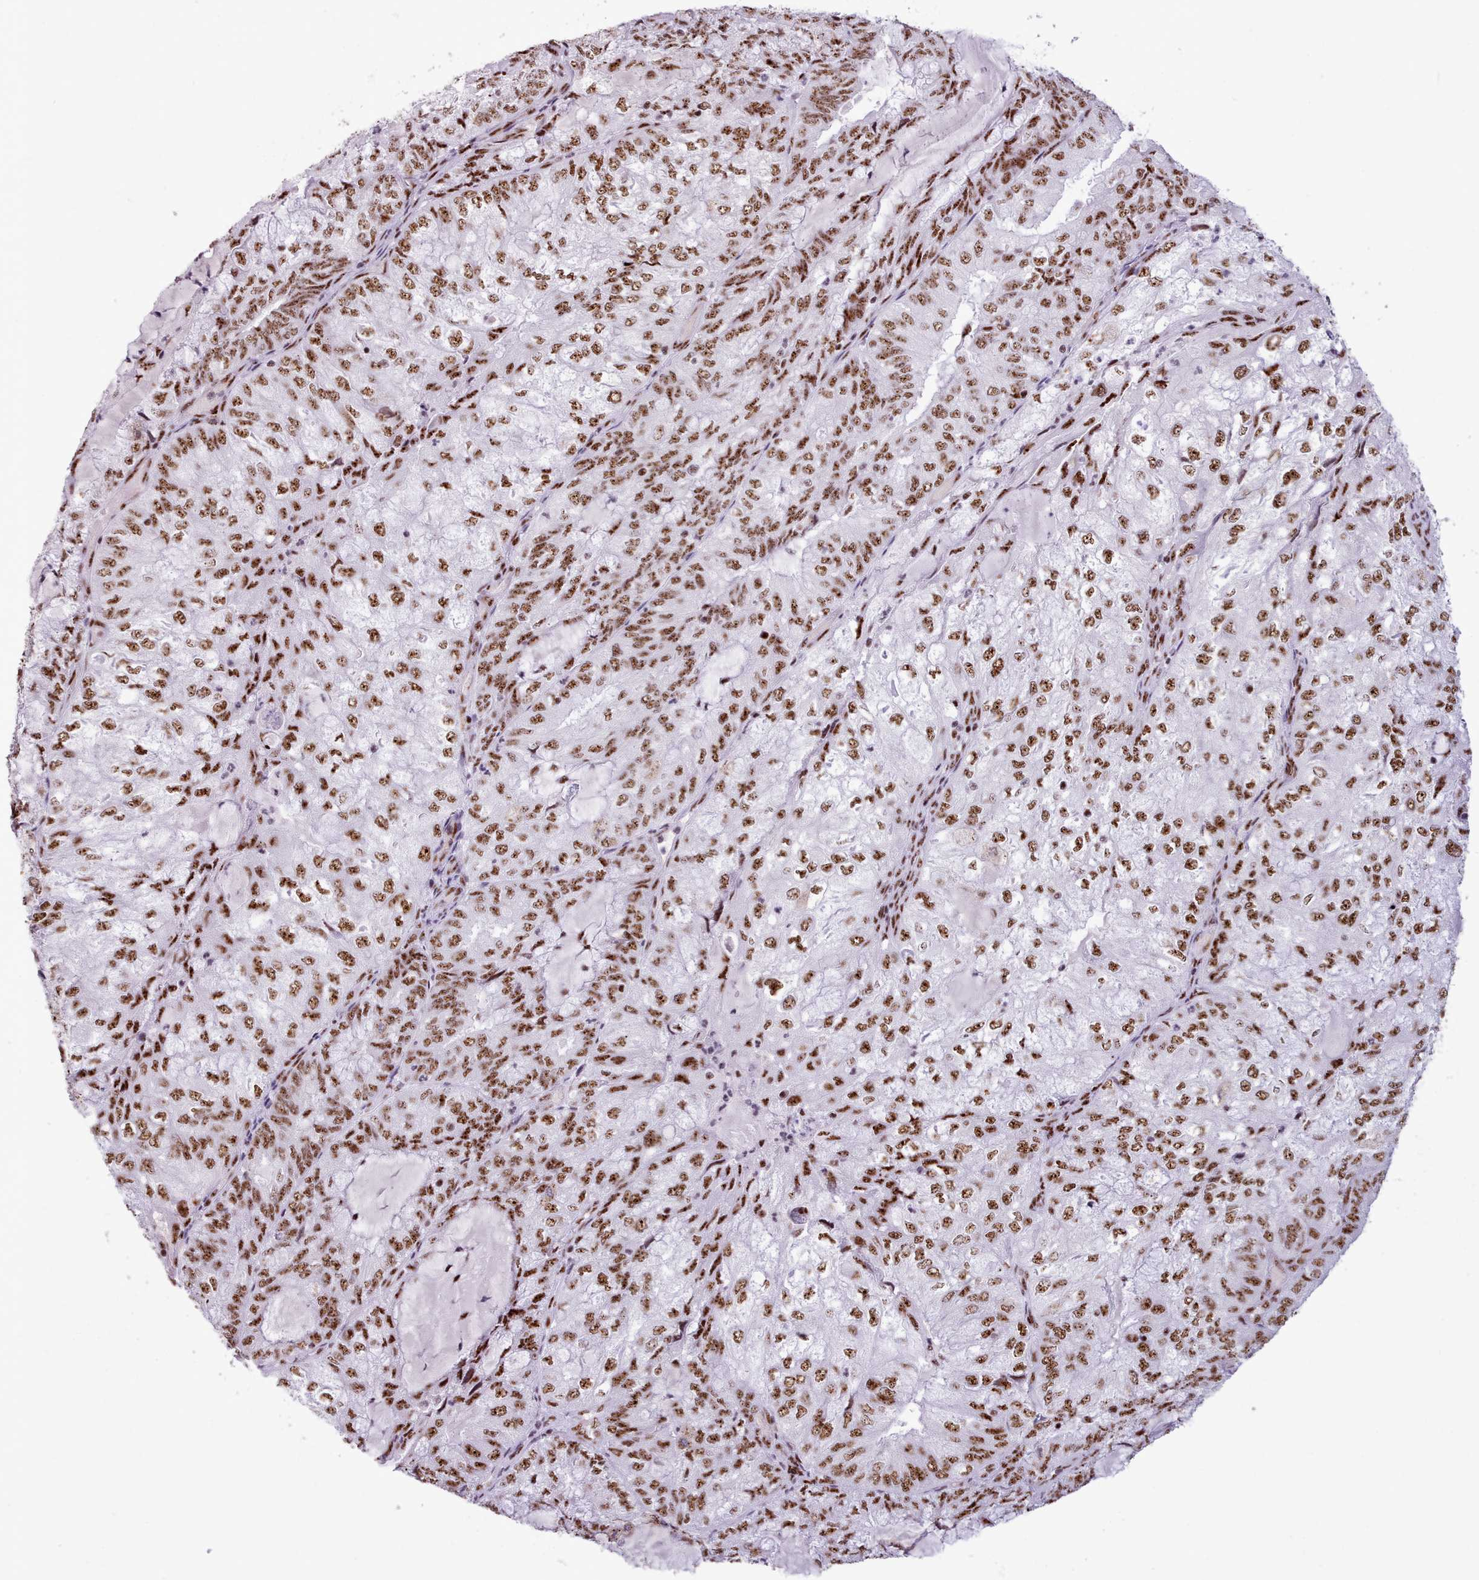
{"staining": {"intensity": "strong", "quantity": ">75%", "location": "nuclear"}, "tissue": "endometrial cancer", "cell_type": "Tumor cells", "image_type": "cancer", "snomed": [{"axis": "morphology", "description": "Adenocarcinoma, NOS"}, {"axis": "topography", "description": "Endometrium"}], "caption": "Immunohistochemical staining of endometrial cancer (adenocarcinoma) shows strong nuclear protein expression in about >75% of tumor cells.", "gene": "TMEM35B", "patient": {"sex": "female", "age": 81}}